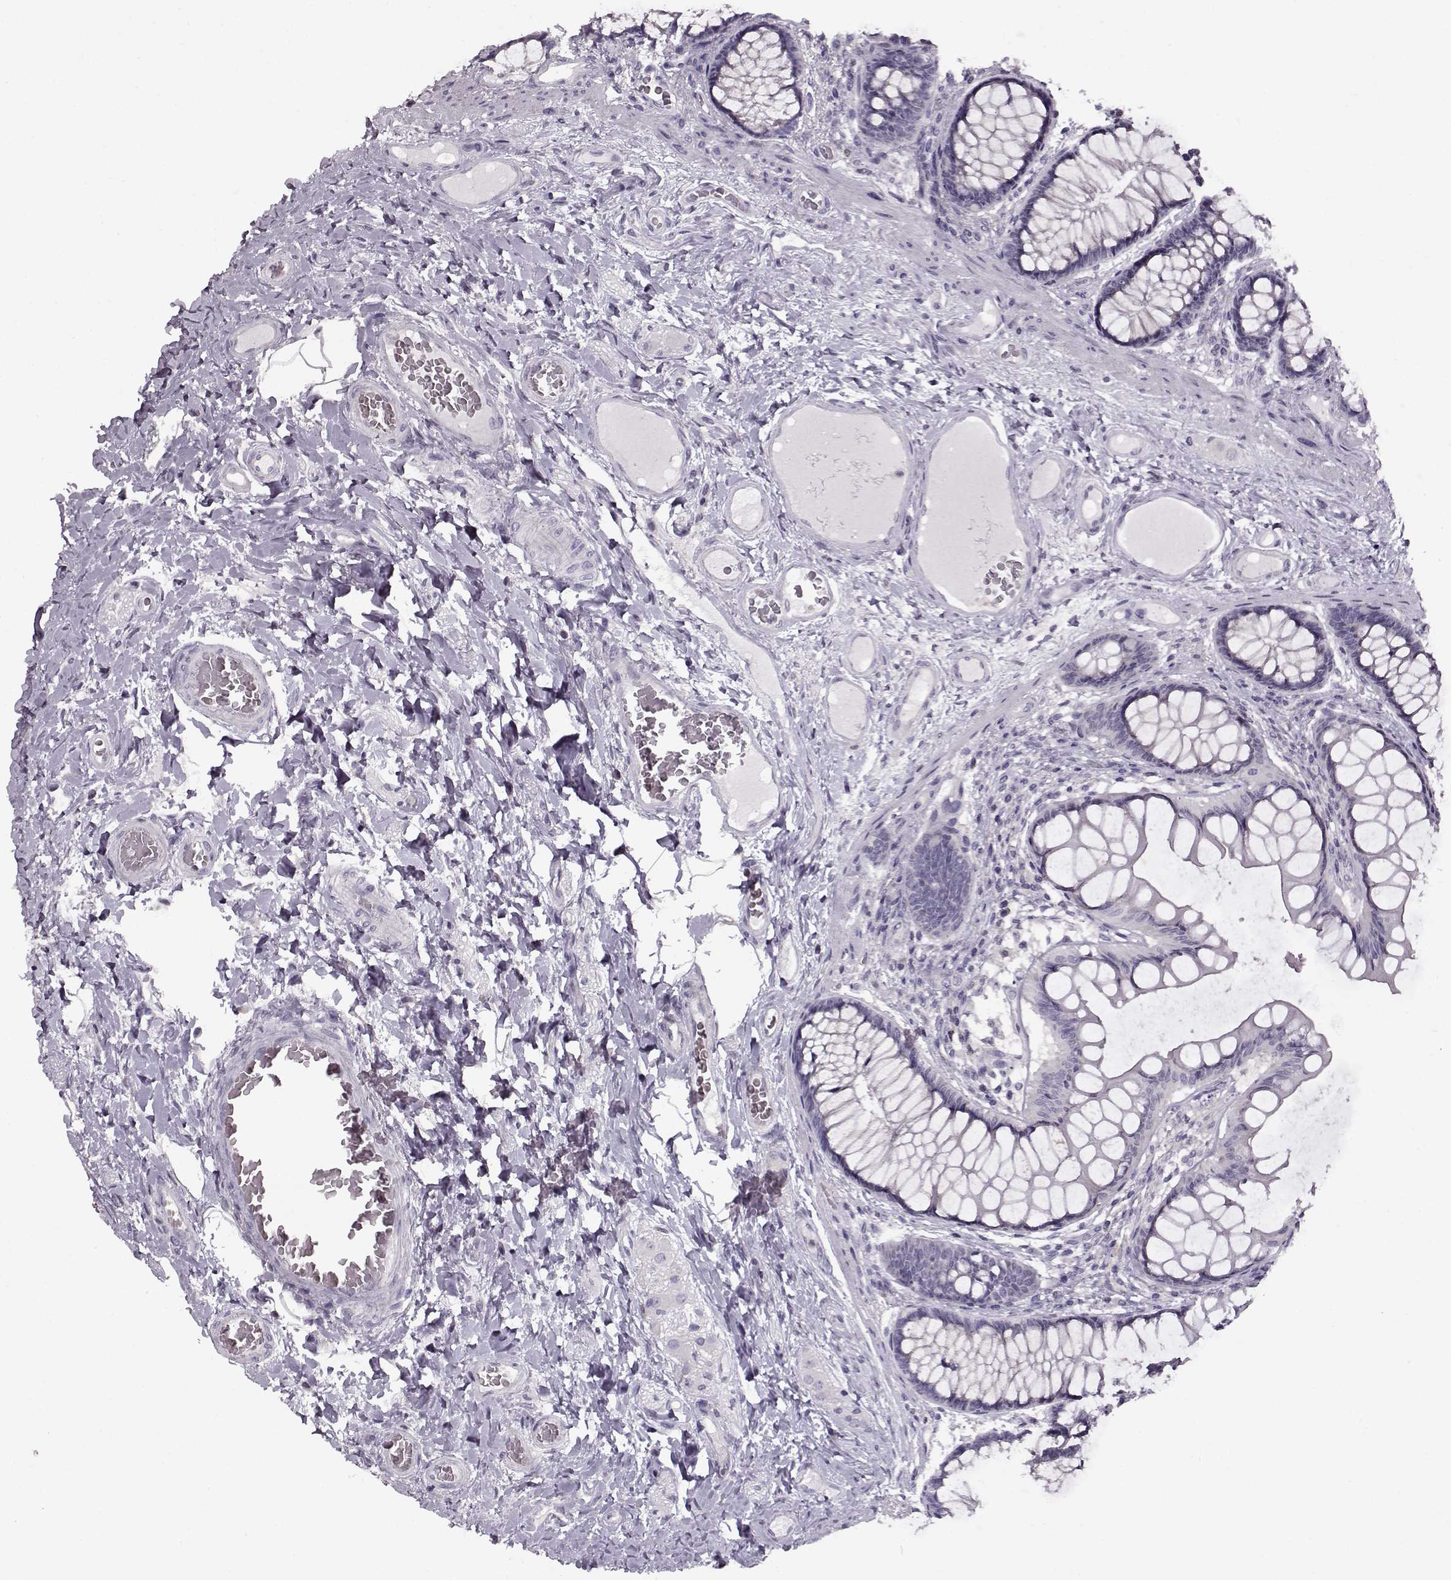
{"staining": {"intensity": "negative", "quantity": "none", "location": "none"}, "tissue": "colon", "cell_type": "Endothelial cells", "image_type": "normal", "snomed": [{"axis": "morphology", "description": "Normal tissue, NOS"}, {"axis": "topography", "description": "Colon"}], "caption": "Immunohistochemical staining of normal colon reveals no significant positivity in endothelial cells.", "gene": "RP1L1", "patient": {"sex": "female", "age": 65}}